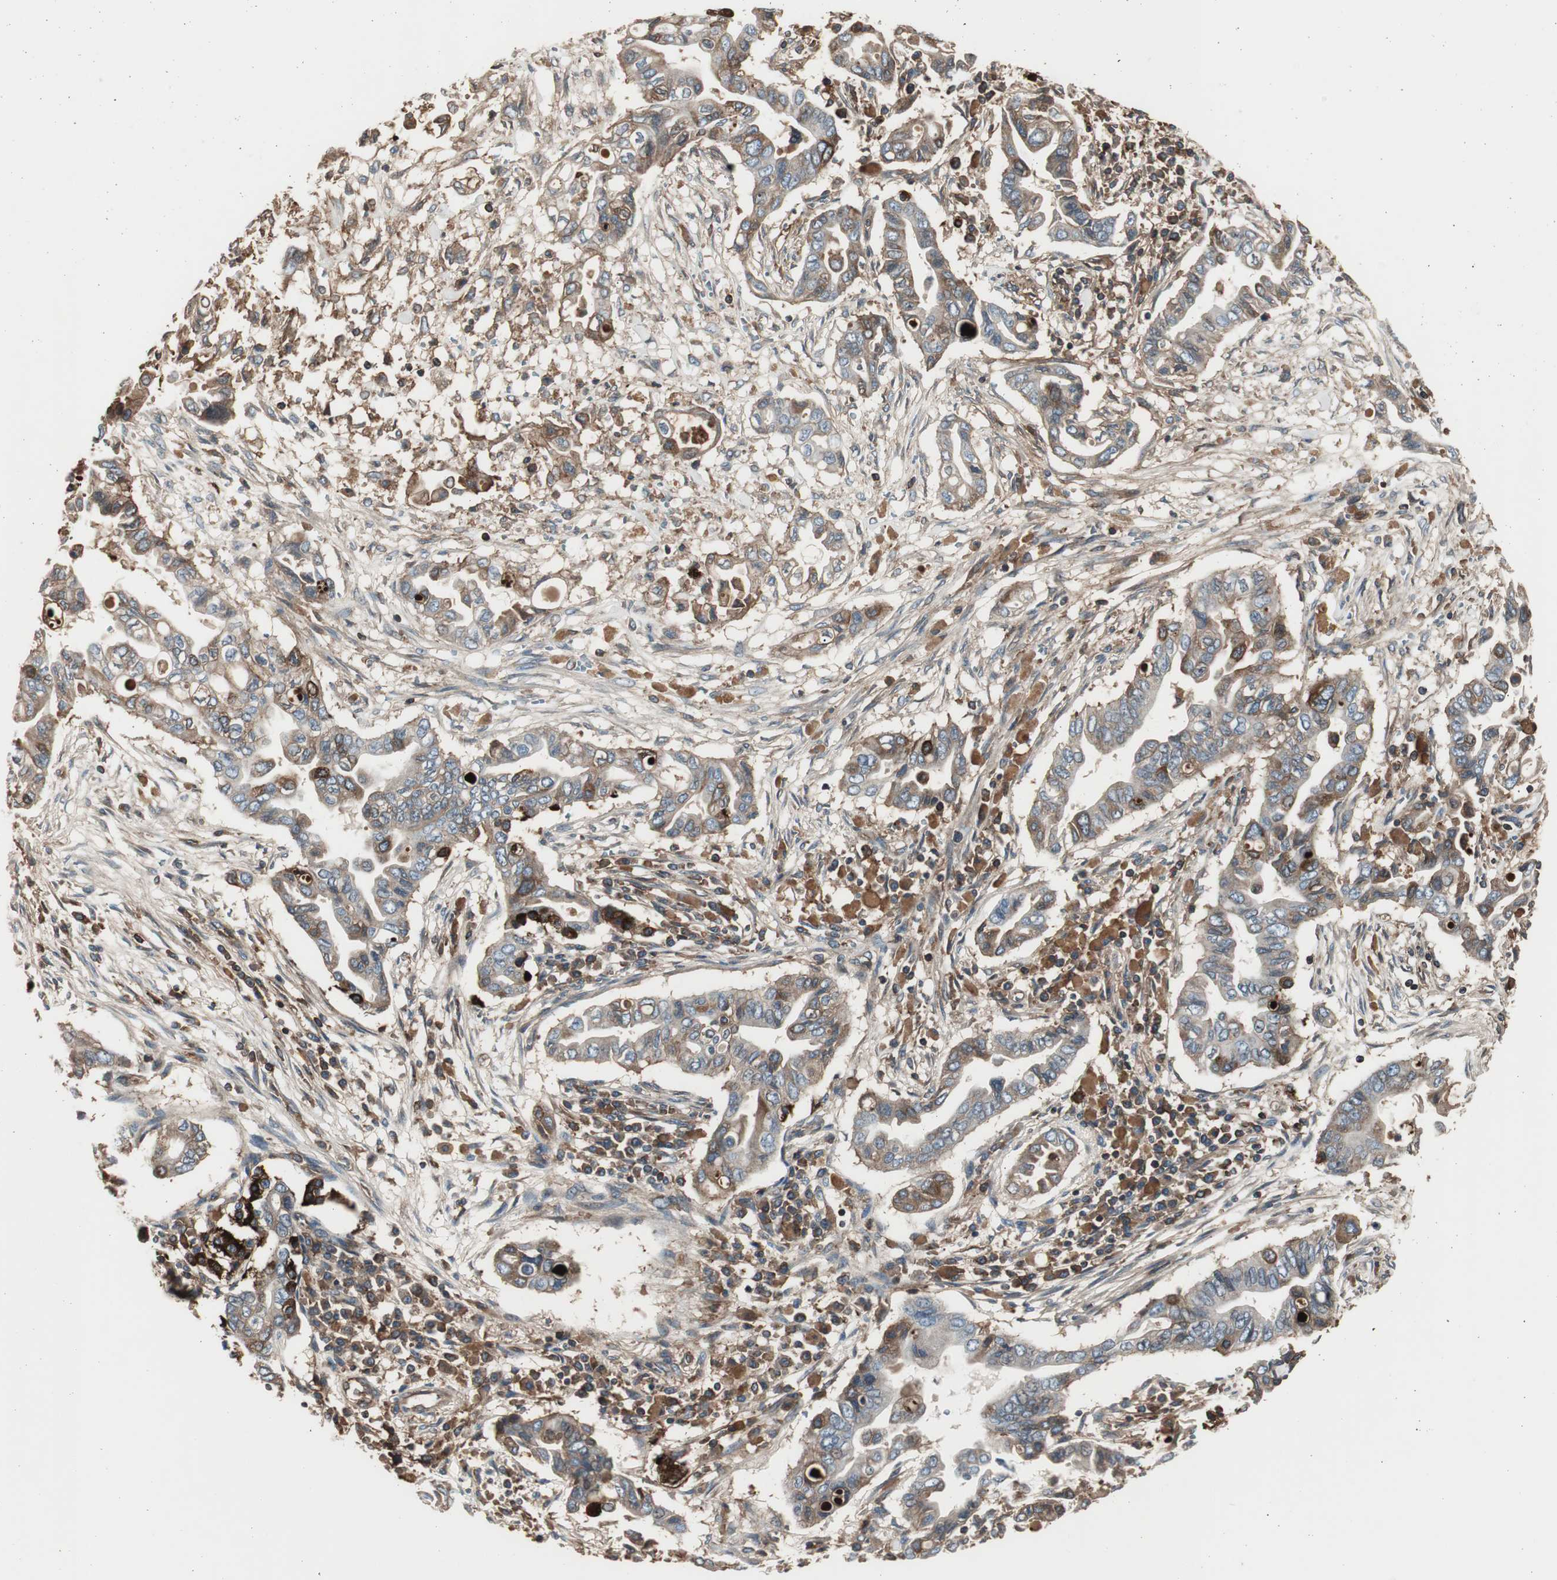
{"staining": {"intensity": "moderate", "quantity": "25%-75%", "location": "cytoplasmic/membranous"}, "tissue": "pancreatic cancer", "cell_type": "Tumor cells", "image_type": "cancer", "snomed": [{"axis": "morphology", "description": "Adenocarcinoma, NOS"}, {"axis": "topography", "description": "Pancreas"}], "caption": "DAB (3,3'-diaminobenzidine) immunohistochemical staining of adenocarcinoma (pancreatic) shows moderate cytoplasmic/membranous protein staining in about 25%-75% of tumor cells. The staining was performed using DAB, with brown indicating positive protein expression. Nuclei are stained blue with hematoxylin.", "gene": "B2M", "patient": {"sex": "female", "age": 57}}